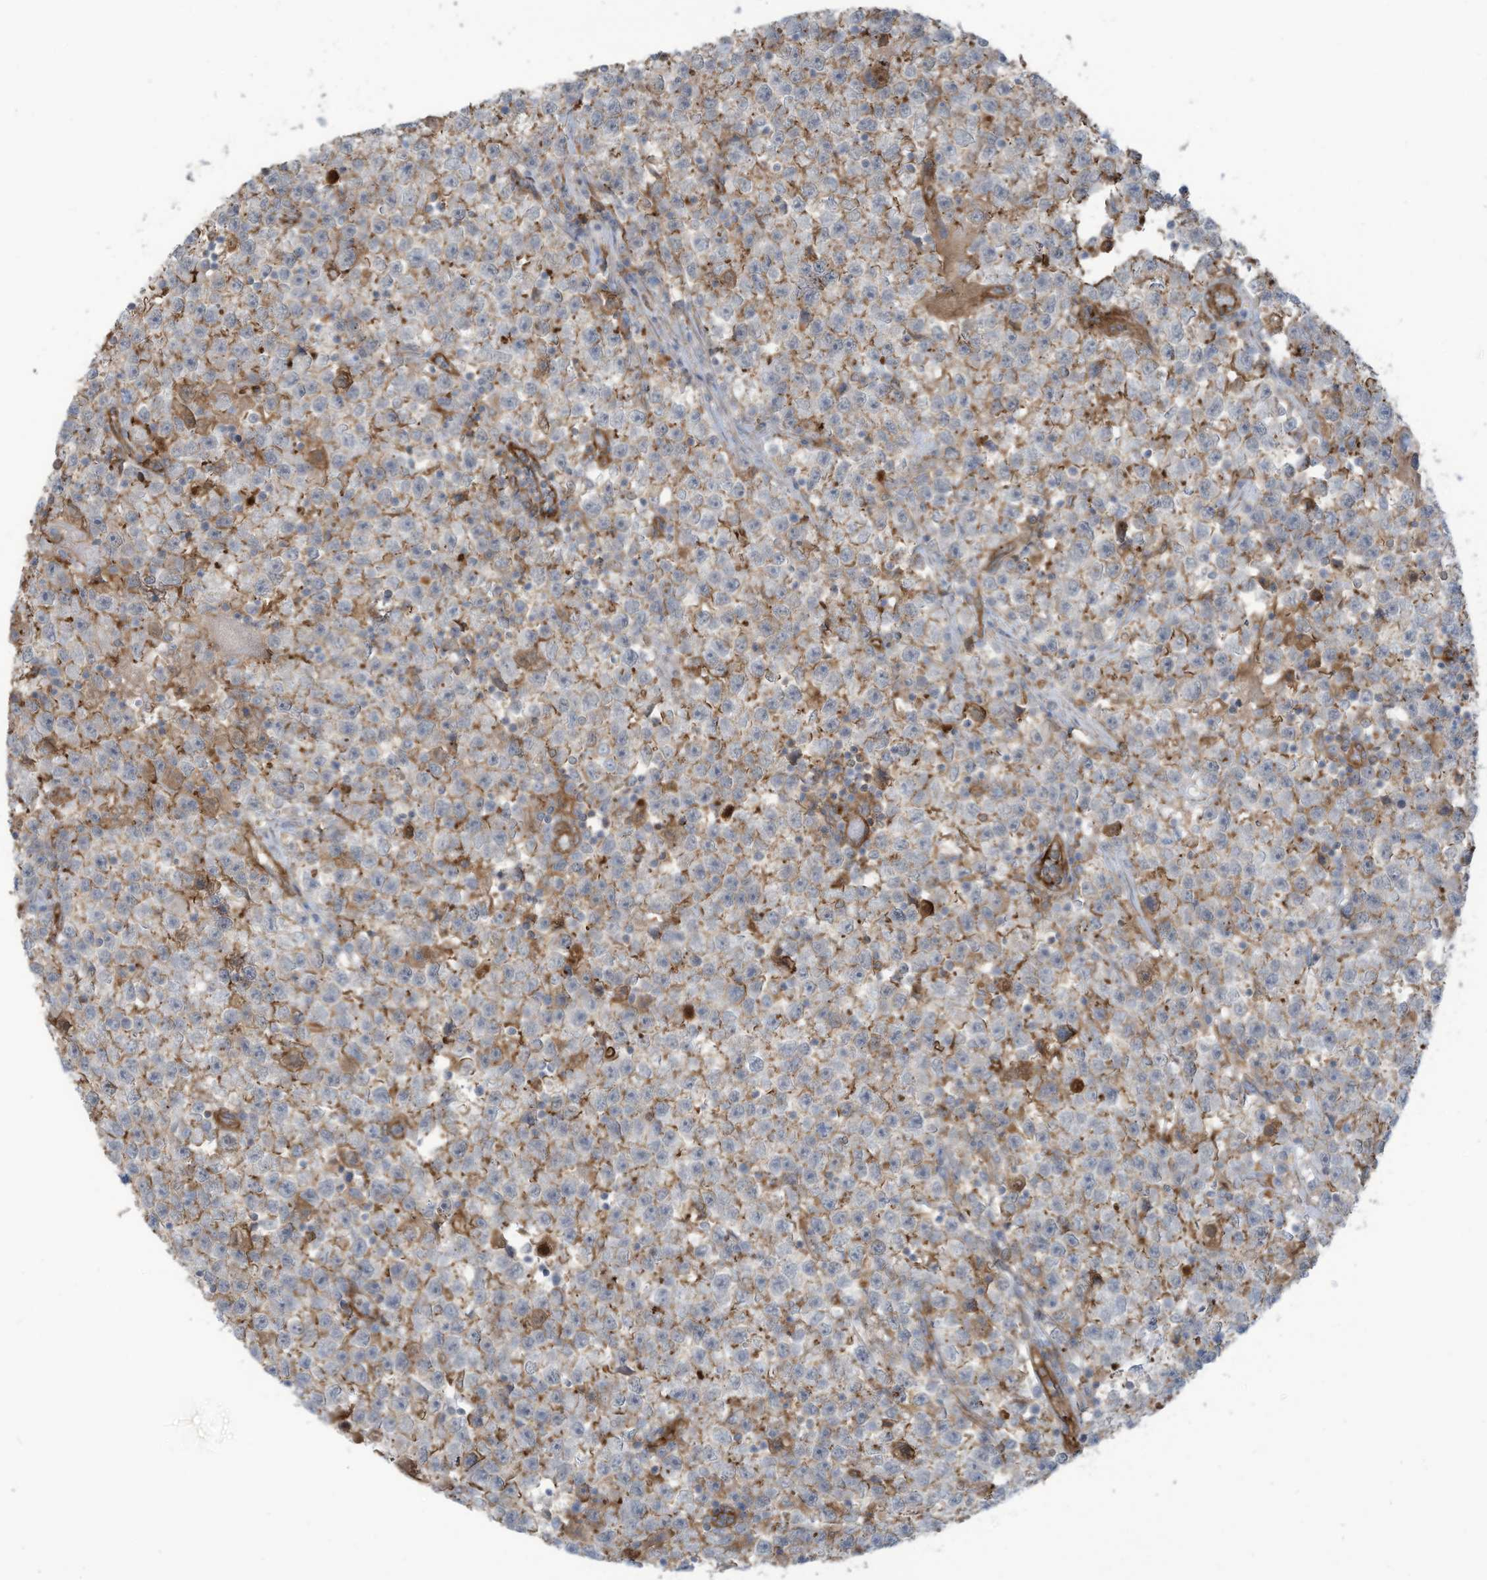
{"staining": {"intensity": "moderate", "quantity": "25%-75%", "location": "cytoplasmic/membranous"}, "tissue": "testis cancer", "cell_type": "Tumor cells", "image_type": "cancer", "snomed": [{"axis": "morphology", "description": "Seminoma, NOS"}, {"axis": "topography", "description": "Testis"}], "caption": "Testis seminoma was stained to show a protein in brown. There is medium levels of moderate cytoplasmic/membranous expression in approximately 25%-75% of tumor cells.", "gene": "SLC9A2", "patient": {"sex": "male", "age": 22}}